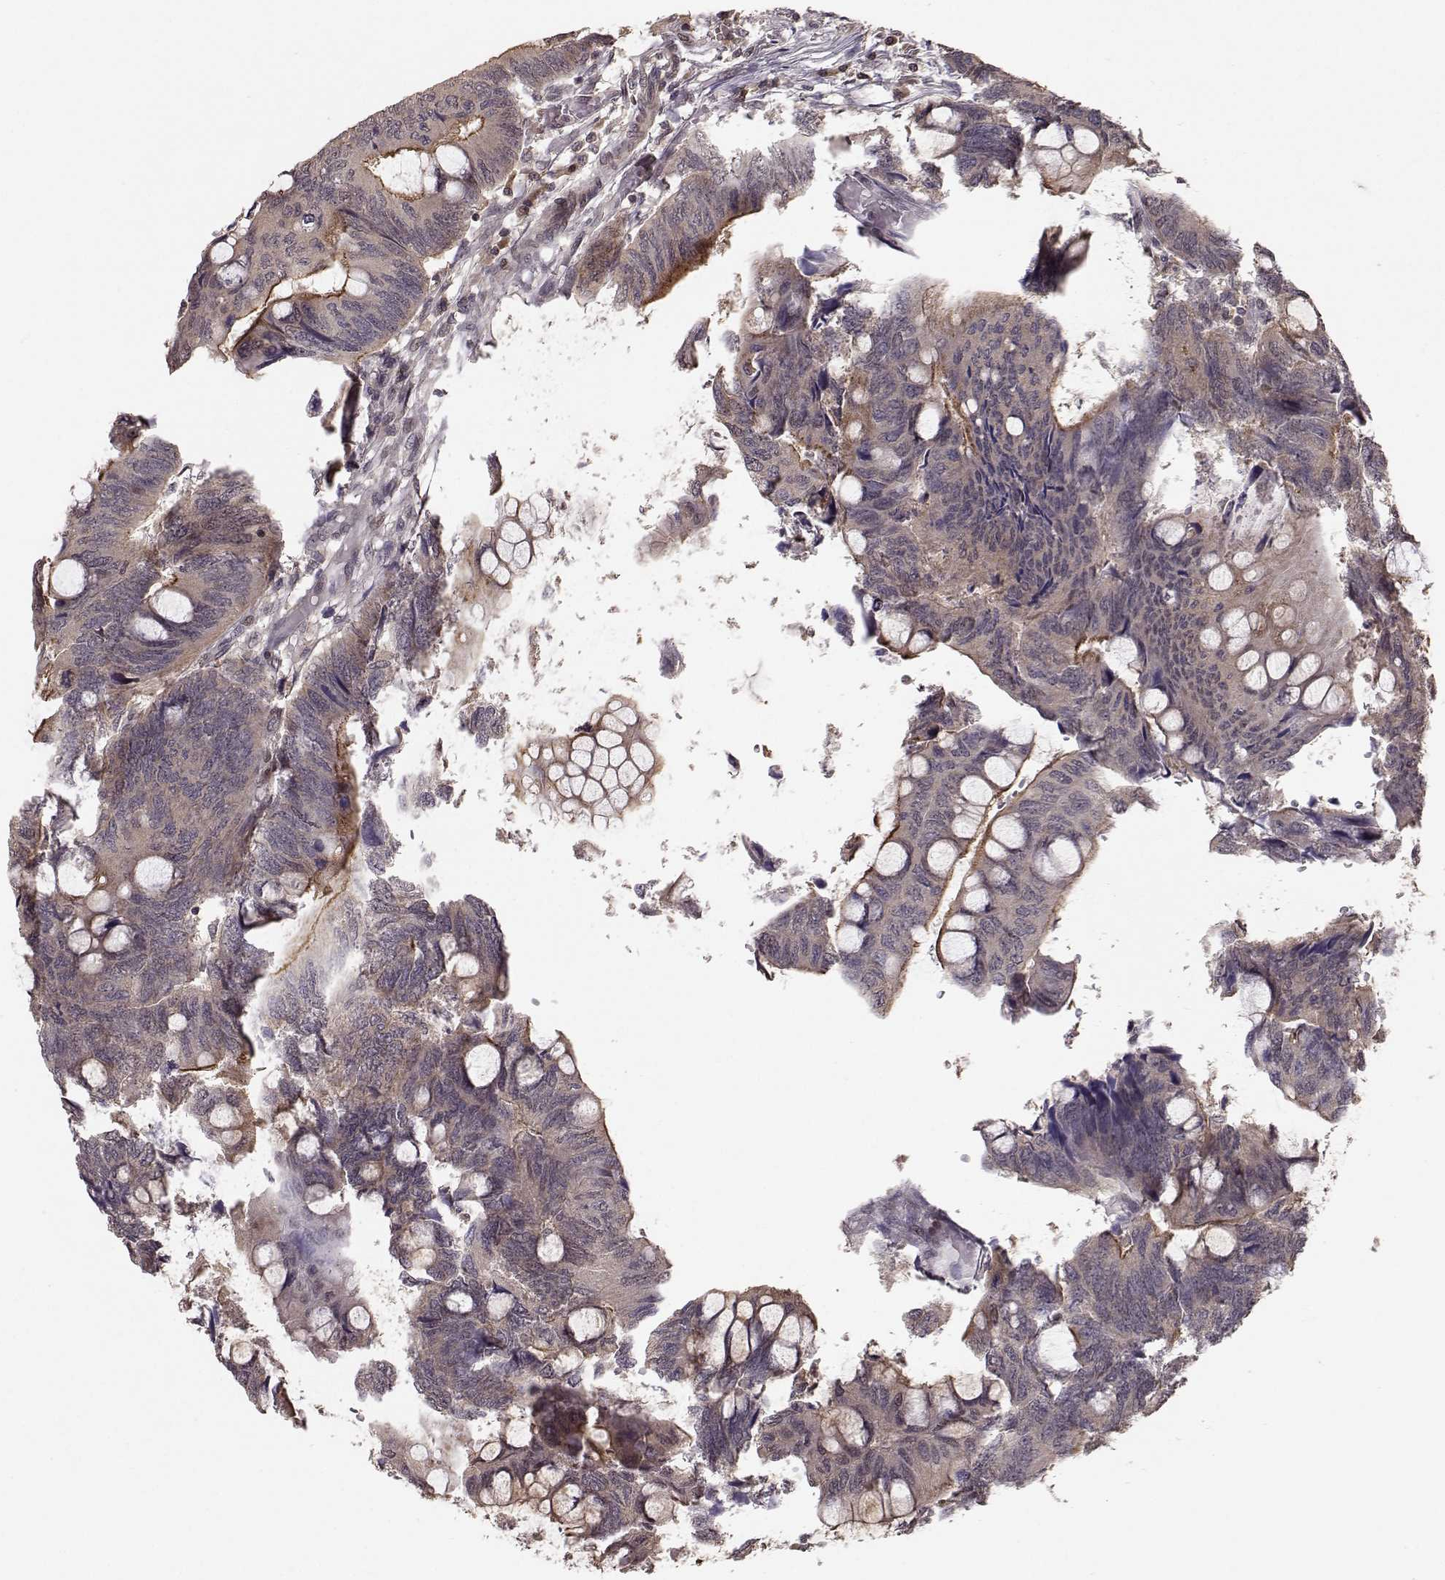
{"staining": {"intensity": "strong", "quantity": ">75%", "location": "cytoplasmic/membranous"}, "tissue": "colorectal cancer", "cell_type": "Tumor cells", "image_type": "cancer", "snomed": [{"axis": "morphology", "description": "Normal tissue, NOS"}, {"axis": "morphology", "description": "Adenocarcinoma, NOS"}, {"axis": "topography", "description": "Rectum"}], "caption": "The micrograph reveals staining of adenocarcinoma (colorectal), revealing strong cytoplasmic/membranous protein positivity (brown color) within tumor cells. The staining was performed using DAB (3,3'-diaminobenzidine), with brown indicating positive protein expression. Nuclei are stained blue with hematoxylin.", "gene": "PLEKHG3", "patient": {"sex": "male", "age": 92}}